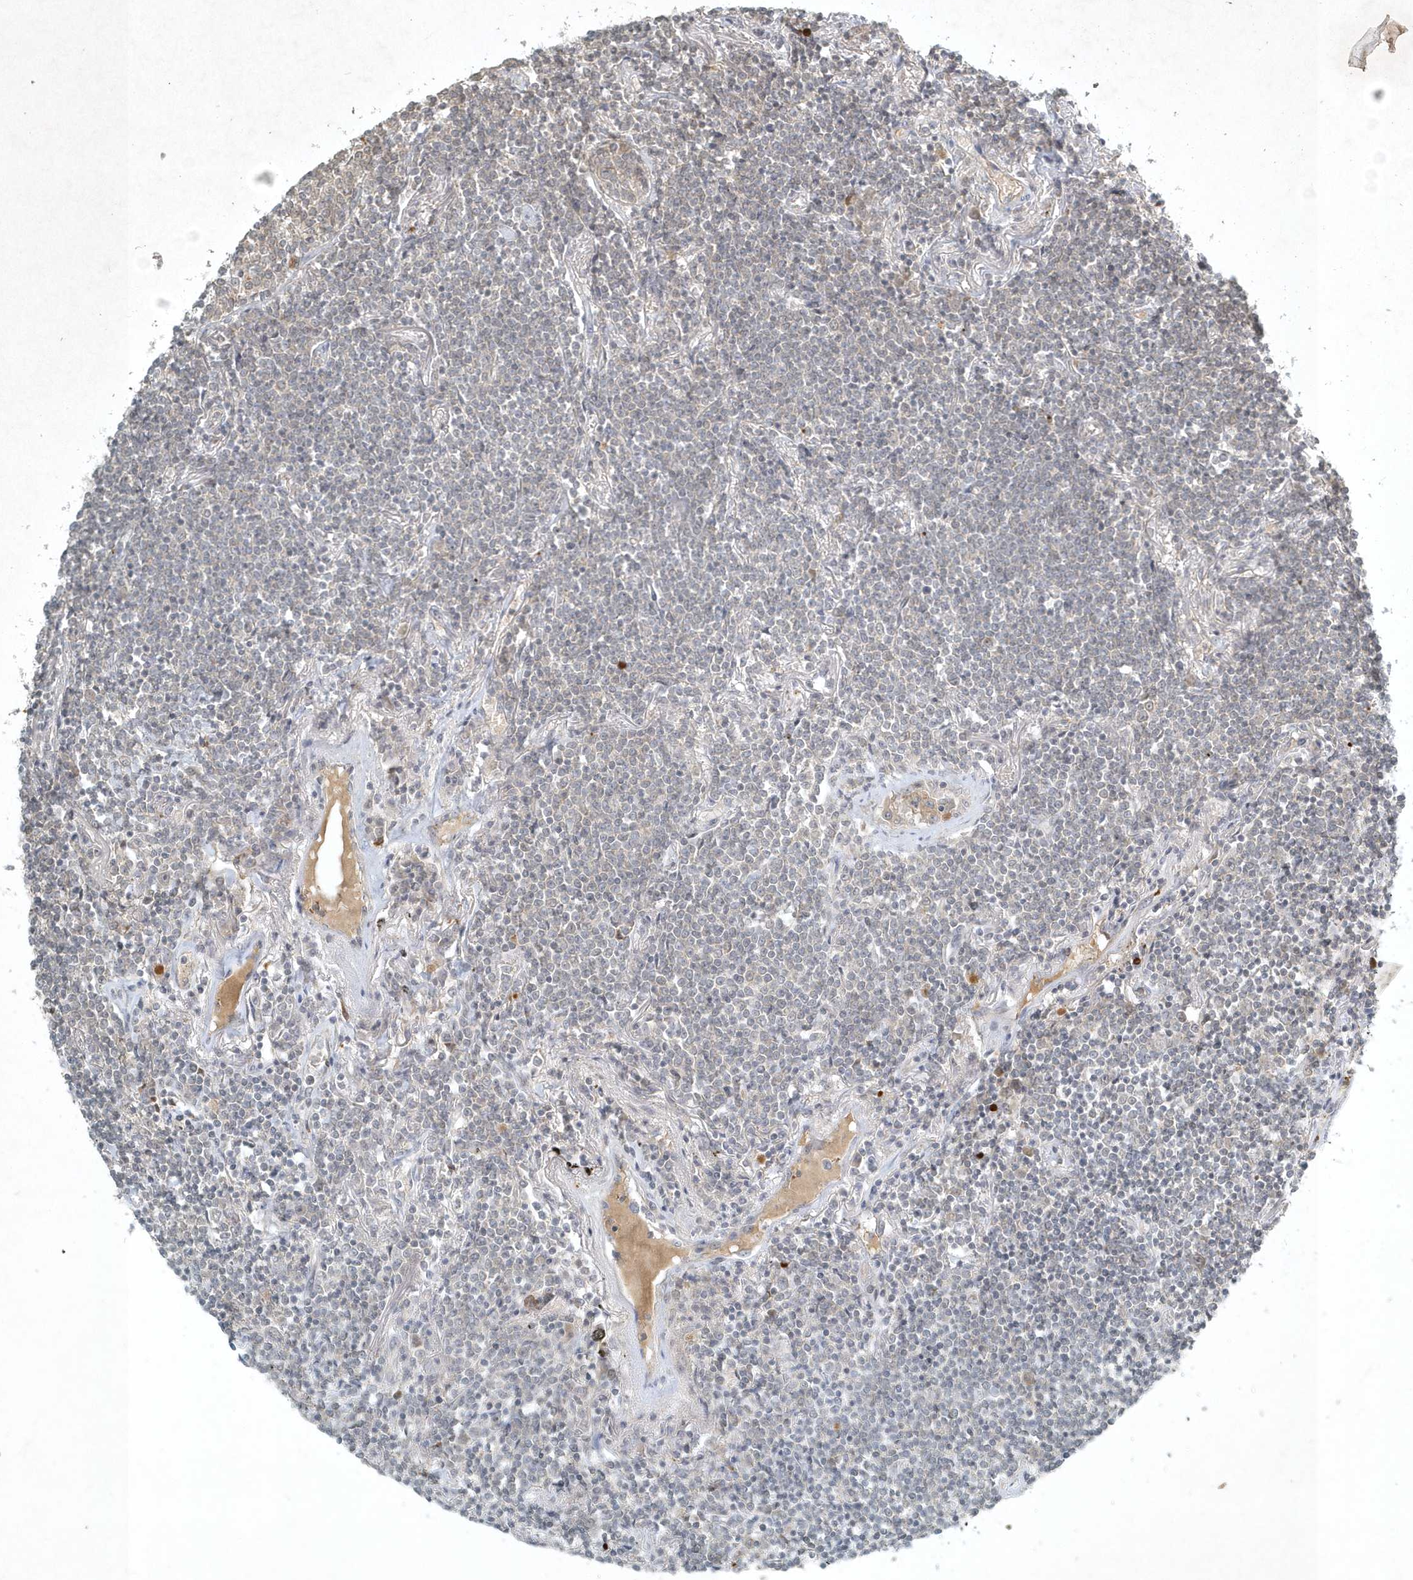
{"staining": {"intensity": "negative", "quantity": "none", "location": "none"}, "tissue": "lymphoma", "cell_type": "Tumor cells", "image_type": "cancer", "snomed": [{"axis": "morphology", "description": "Malignant lymphoma, non-Hodgkin's type, Low grade"}, {"axis": "topography", "description": "Lung"}], "caption": "Histopathology image shows no significant protein expression in tumor cells of lymphoma.", "gene": "TNFAIP6", "patient": {"sex": "female", "age": 71}}